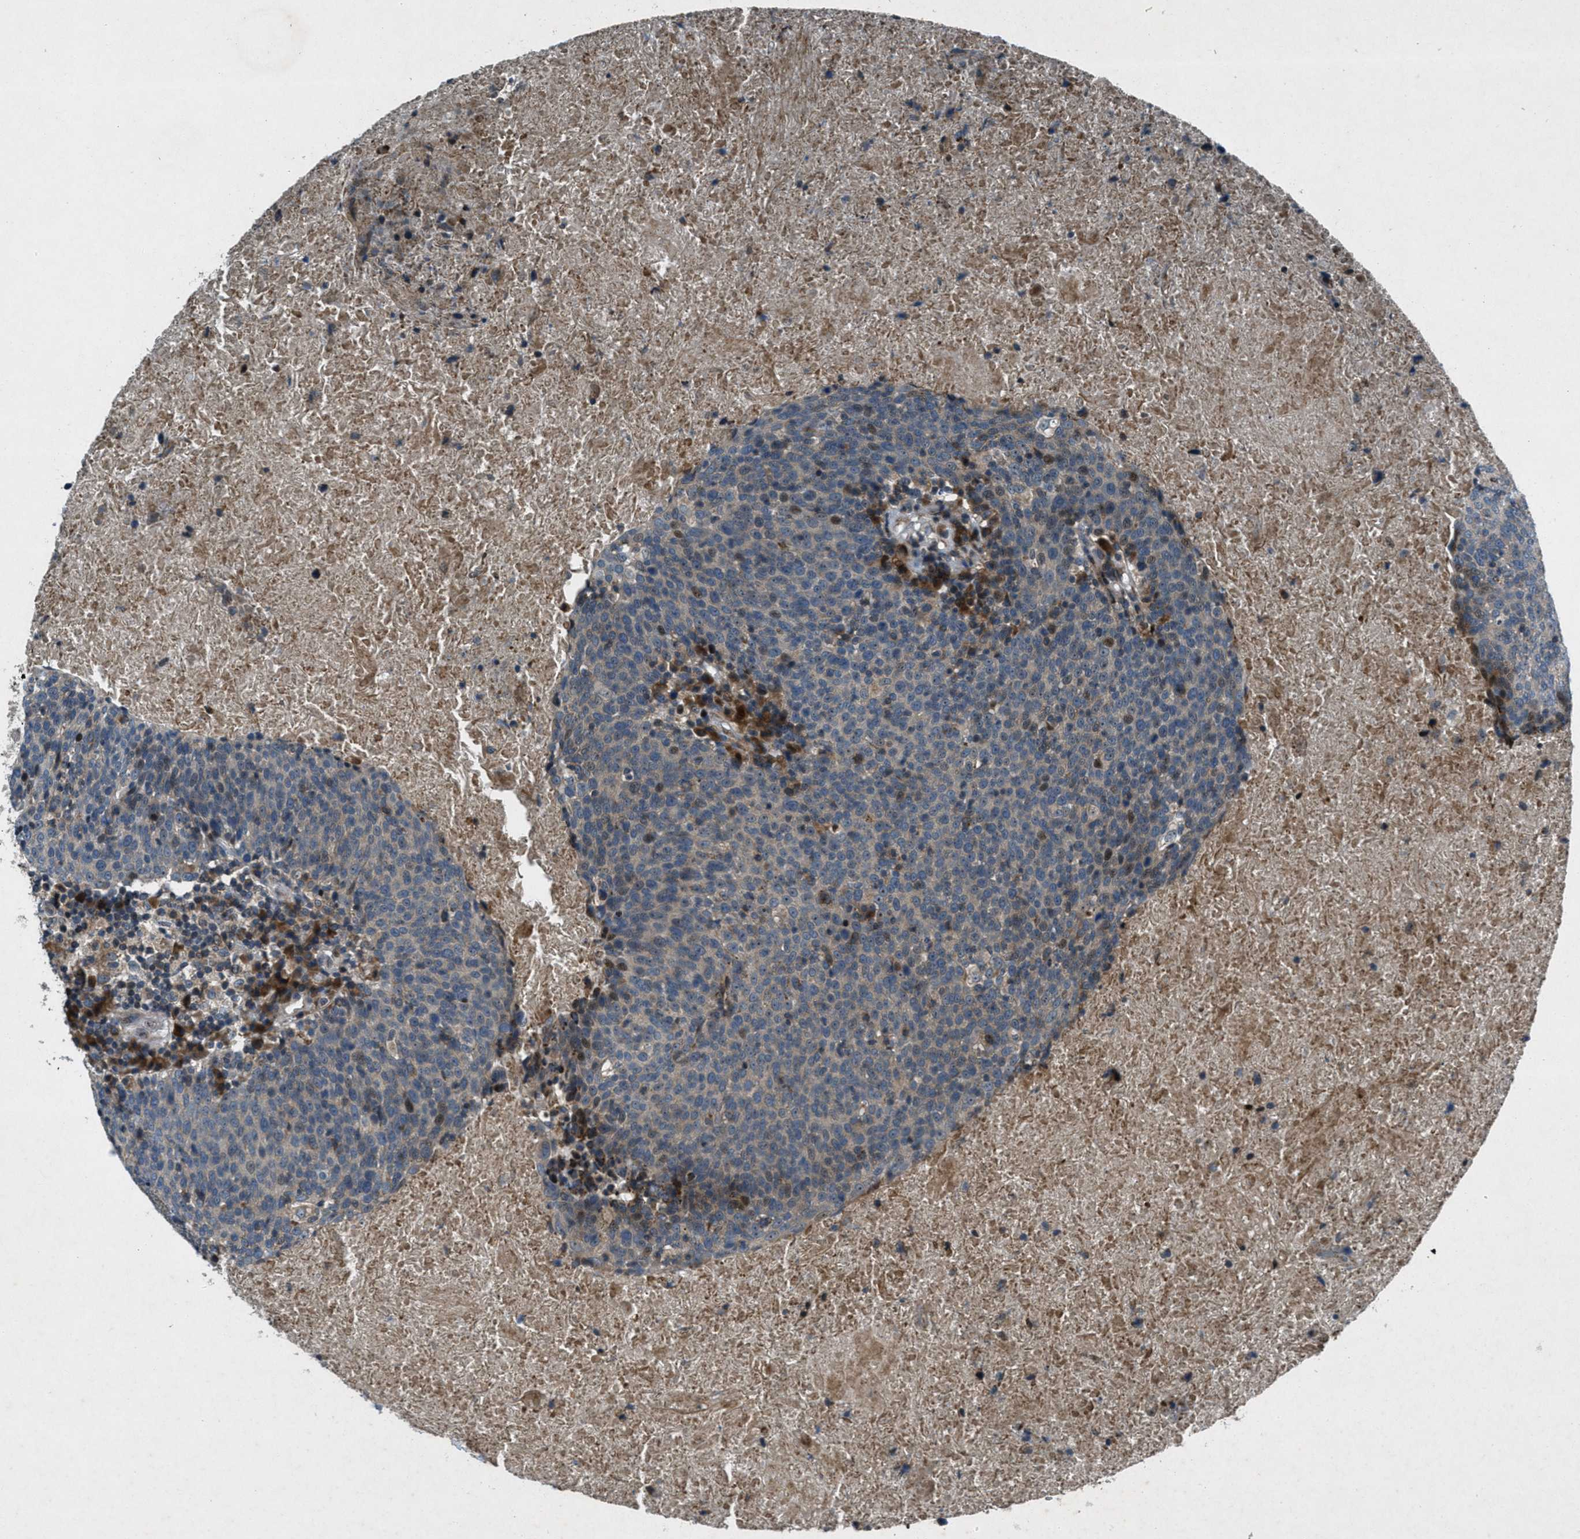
{"staining": {"intensity": "moderate", "quantity": "<25%", "location": "nuclear"}, "tissue": "head and neck cancer", "cell_type": "Tumor cells", "image_type": "cancer", "snomed": [{"axis": "morphology", "description": "Squamous cell carcinoma, NOS"}, {"axis": "morphology", "description": "Squamous cell carcinoma, metastatic, NOS"}, {"axis": "topography", "description": "Lymph node"}, {"axis": "topography", "description": "Head-Neck"}], "caption": "An image showing moderate nuclear positivity in approximately <25% of tumor cells in head and neck cancer, as visualized by brown immunohistochemical staining.", "gene": "CLEC2D", "patient": {"sex": "male", "age": 62}}